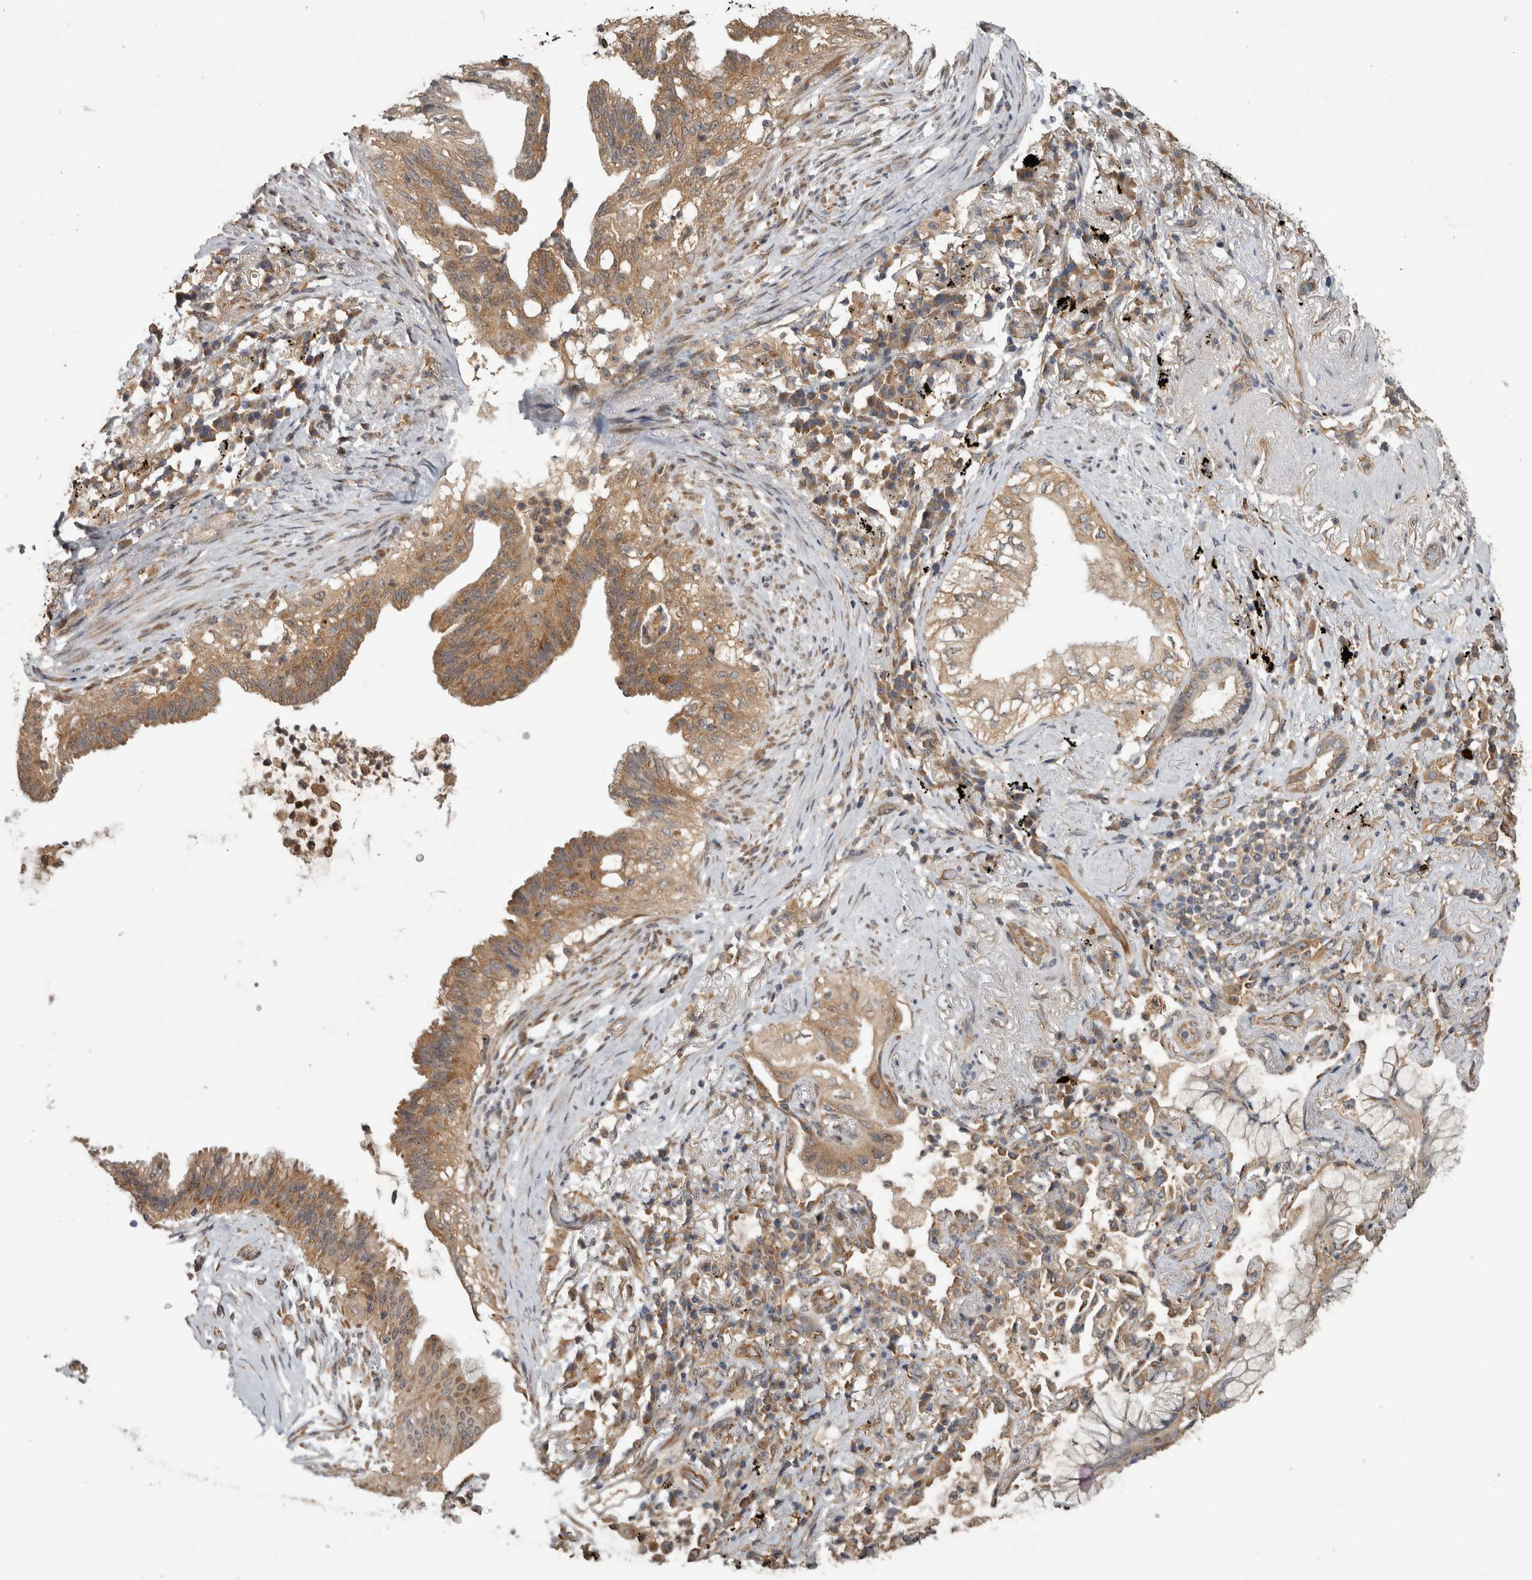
{"staining": {"intensity": "weak", "quantity": ">75%", "location": "cytoplasmic/membranous"}, "tissue": "lung cancer", "cell_type": "Tumor cells", "image_type": "cancer", "snomed": [{"axis": "morphology", "description": "Adenocarcinoma, NOS"}, {"axis": "topography", "description": "Lung"}], "caption": "Protein analysis of lung cancer tissue exhibits weak cytoplasmic/membranous staining in approximately >75% of tumor cells.", "gene": "ATXN2", "patient": {"sex": "female", "age": 70}}